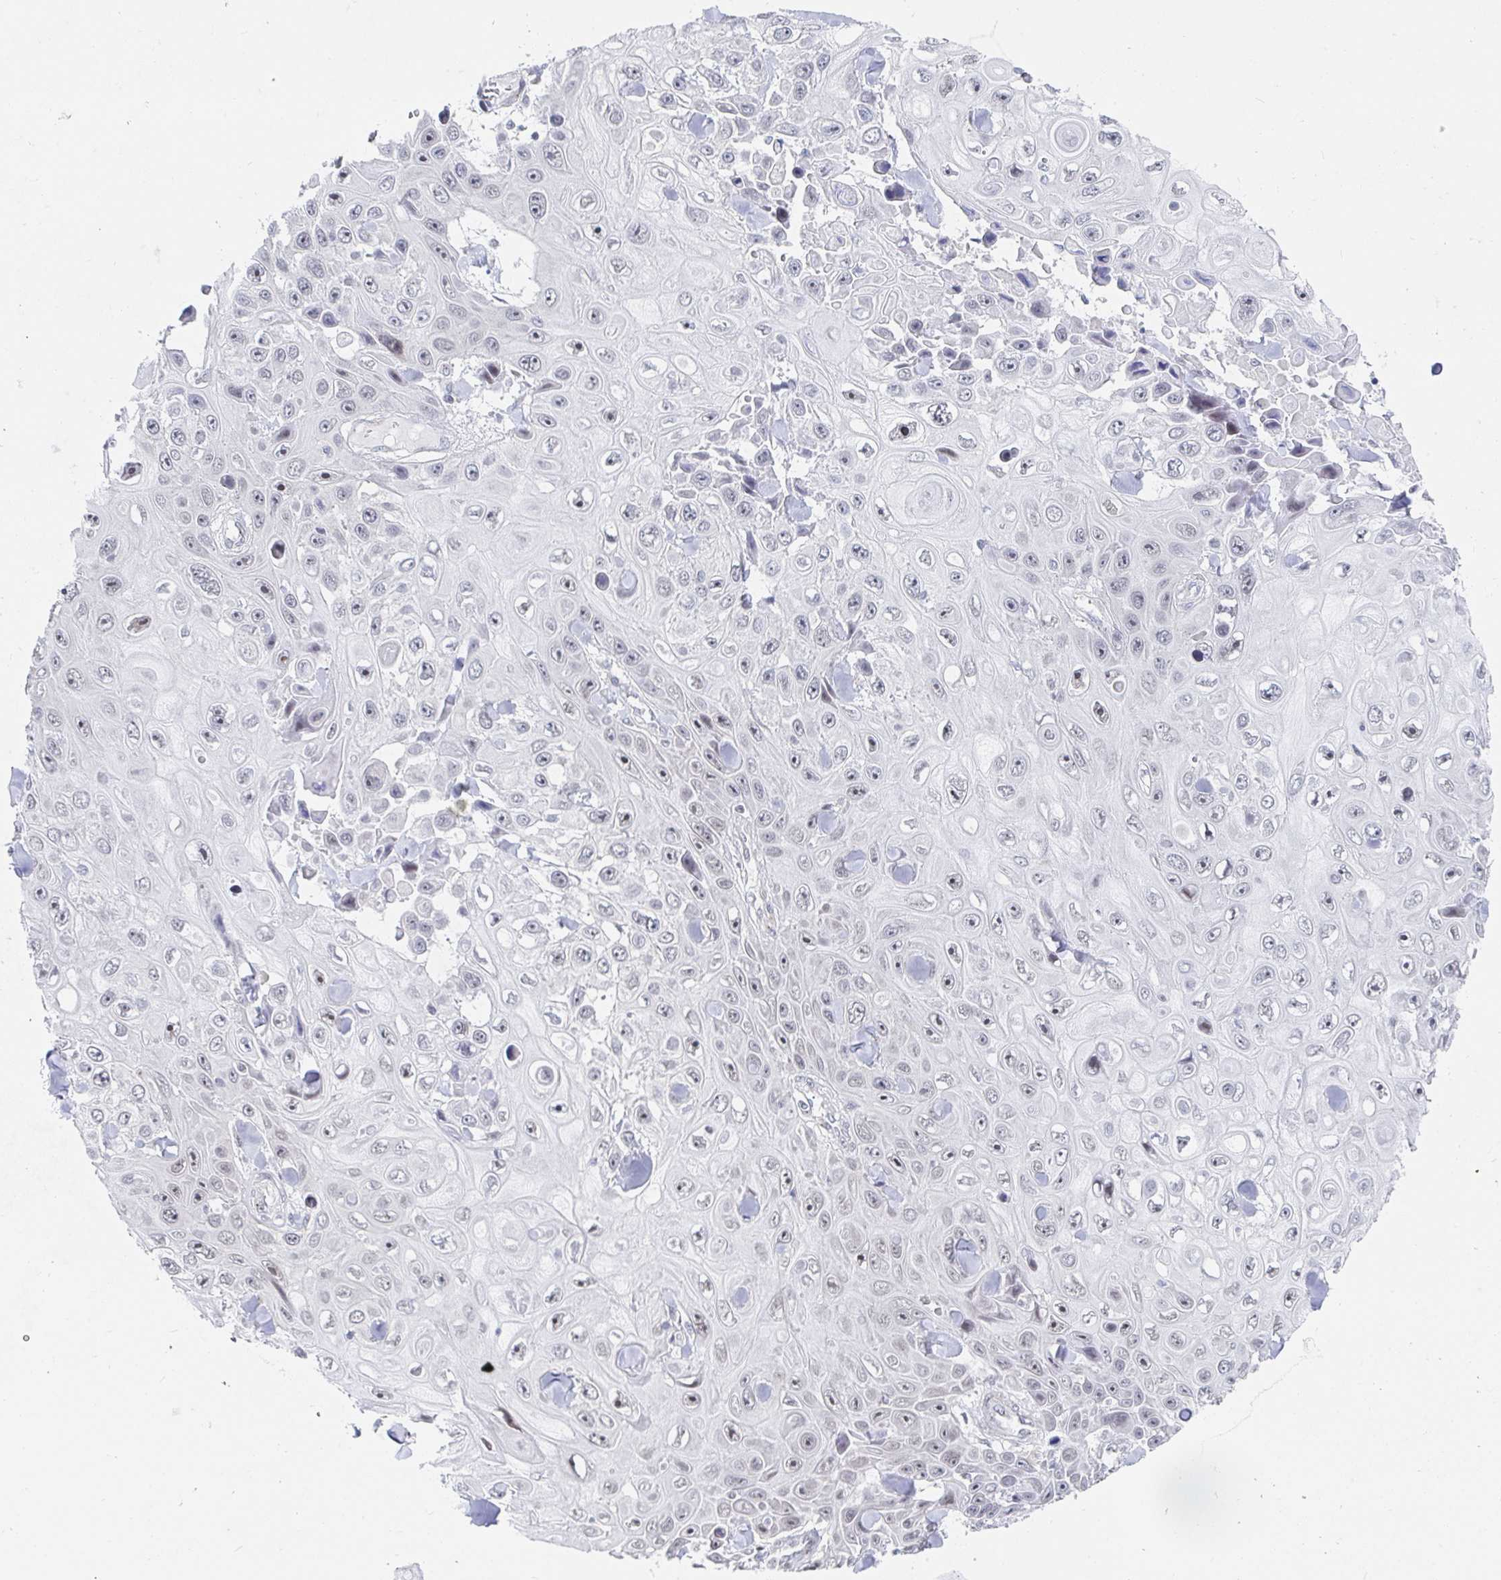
{"staining": {"intensity": "negative", "quantity": "none", "location": "none"}, "tissue": "skin cancer", "cell_type": "Tumor cells", "image_type": "cancer", "snomed": [{"axis": "morphology", "description": "Squamous cell carcinoma, NOS"}, {"axis": "topography", "description": "Skin"}], "caption": "Immunohistochemistry of skin squamous cell carcinoma displays no staining in tumor cells.", "gene": "CHD2", "patient": {"sex": "male", "age": 82}}